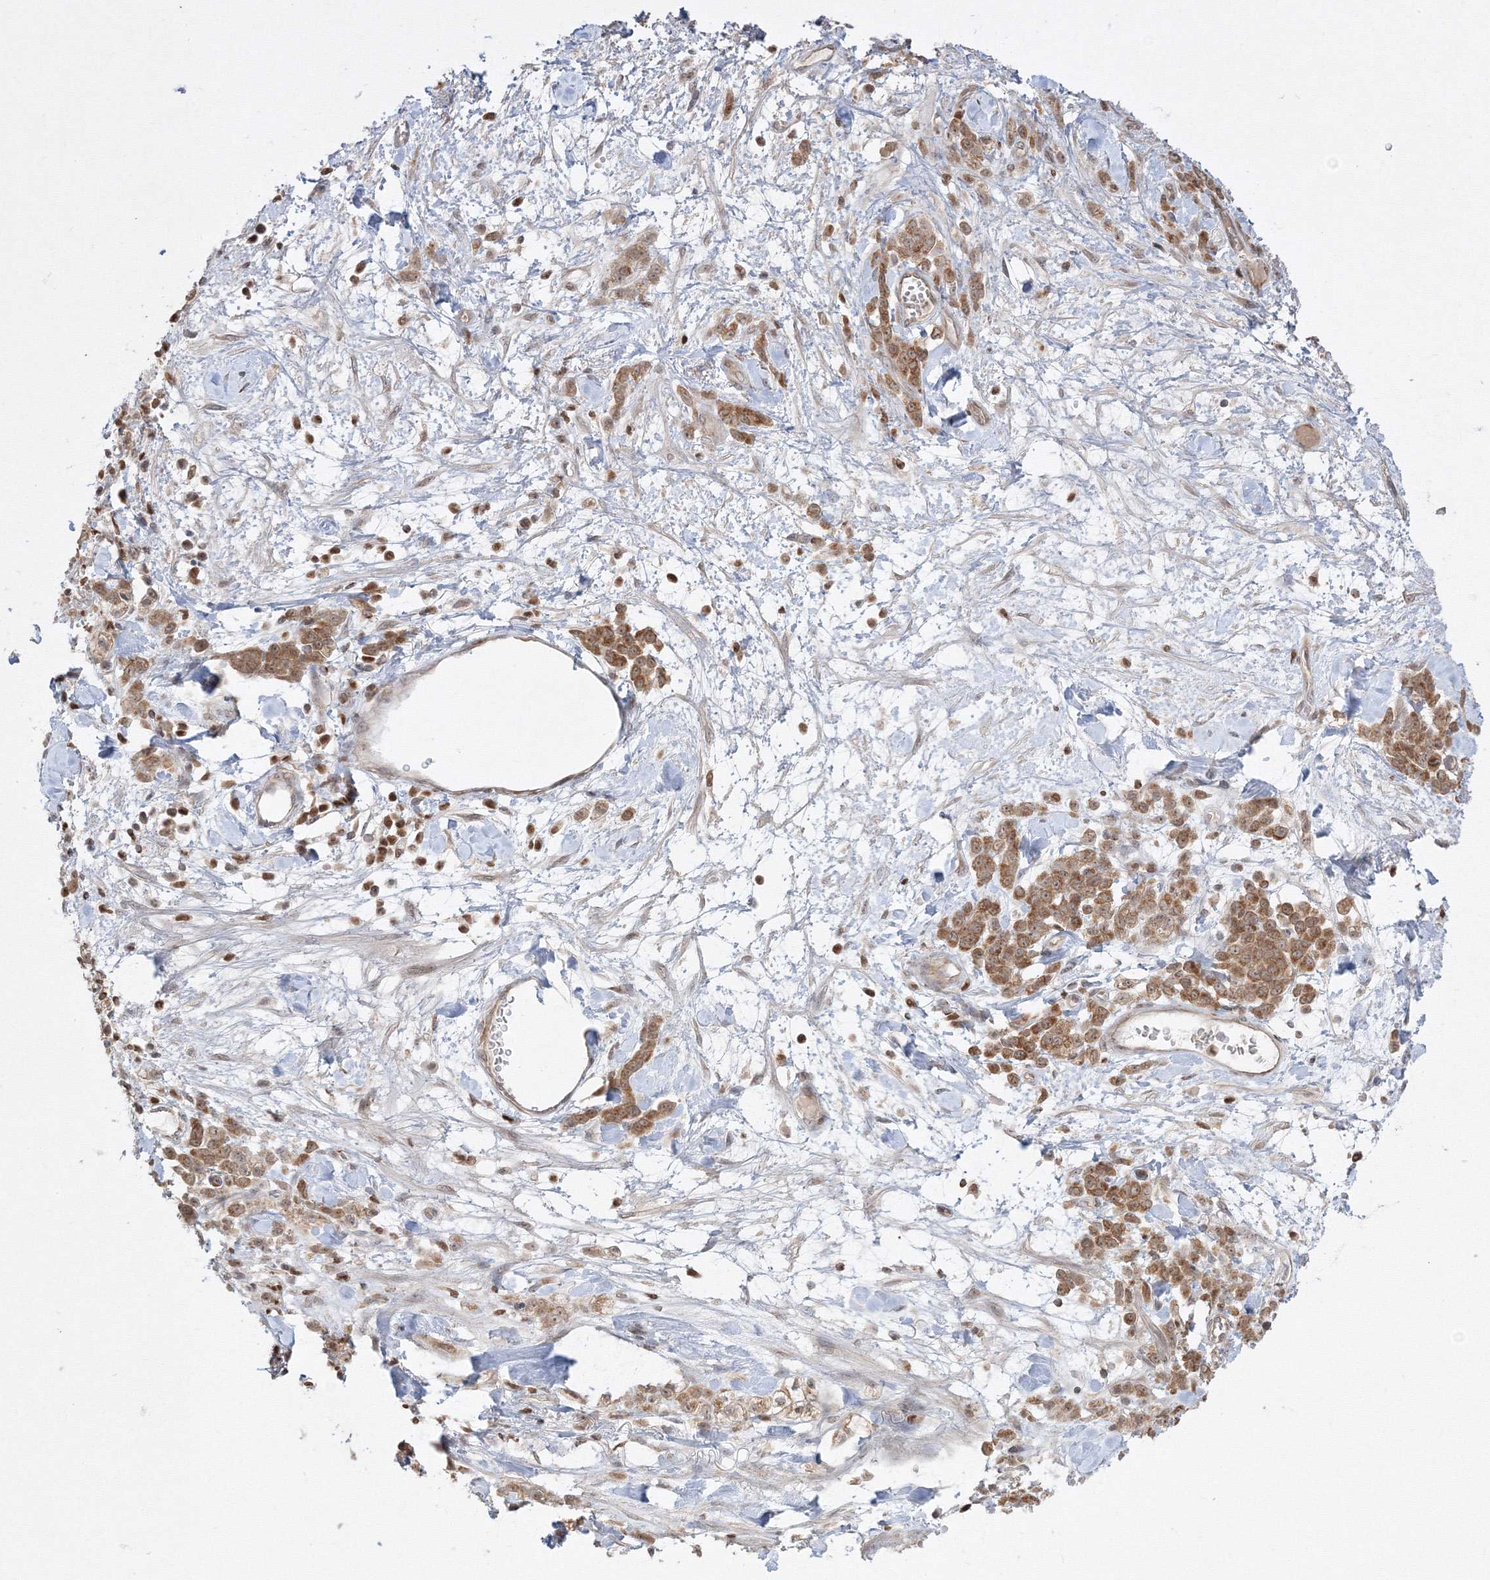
{"staining": {"intensity": "moderate", "quantity": ">75%", "location": "cytoplasmic/membranous"}, "tissue": "stomach cancer", "cell_type": "Tumor cells", "image_type": "cancer", "snomed": [{"axis": "morphology", "description": "Normal tissue, NOS"}, {"axis": "morphology", "description": "Adenocarcinoma, NOS"}, {"axis": "topography", "description": "Stomach"}], "caption": "There is medium levels of moderate cytoplasmic/membranous expression in tumor cells of stomach cancer, as demonstrated by immunohistochemical staining (brown color).", "gene": "TMEM50B", "patient": {"sex": "male", "age": 82}}